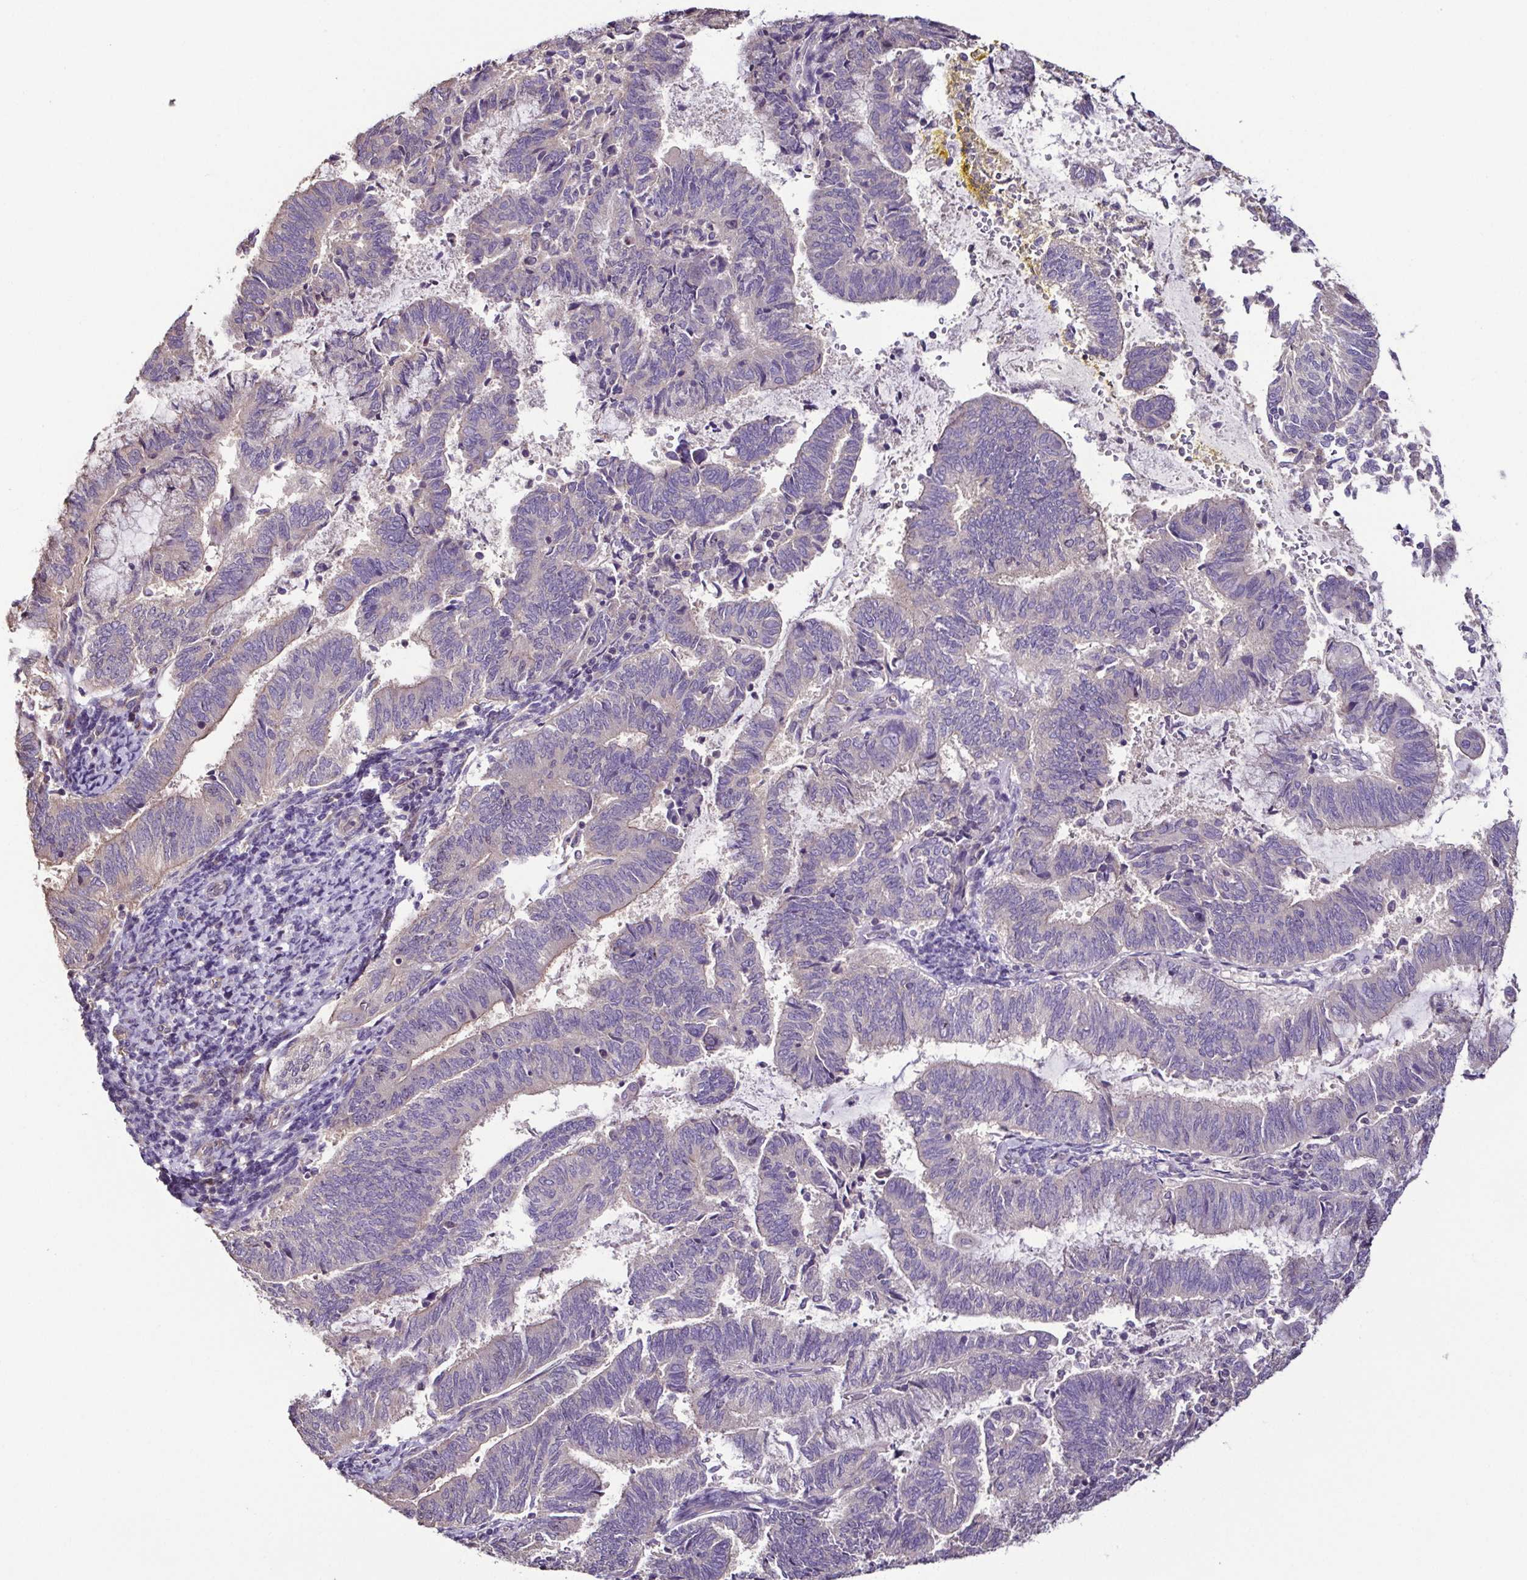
{"staining": {"intensity": "negative", "quantity": "none", "location": "none"}, "tissue": "endometrial cancer", "cell_type": "Tumor cells", "image_type": "cancer", "snomed": [{"axis": "morphology", "description": "Adenocarcinoma, NOS"}, {"axis": "topography", "description": "Endometrium"}], "caption": "Tumor cells are negative for brown protein staining in endometrial adenocarcinoma. (Brightfield microscopy of DAB IHC at high magnification).", "gene": "LMOD2", "patient": {"sex": "female", "age": 65}}